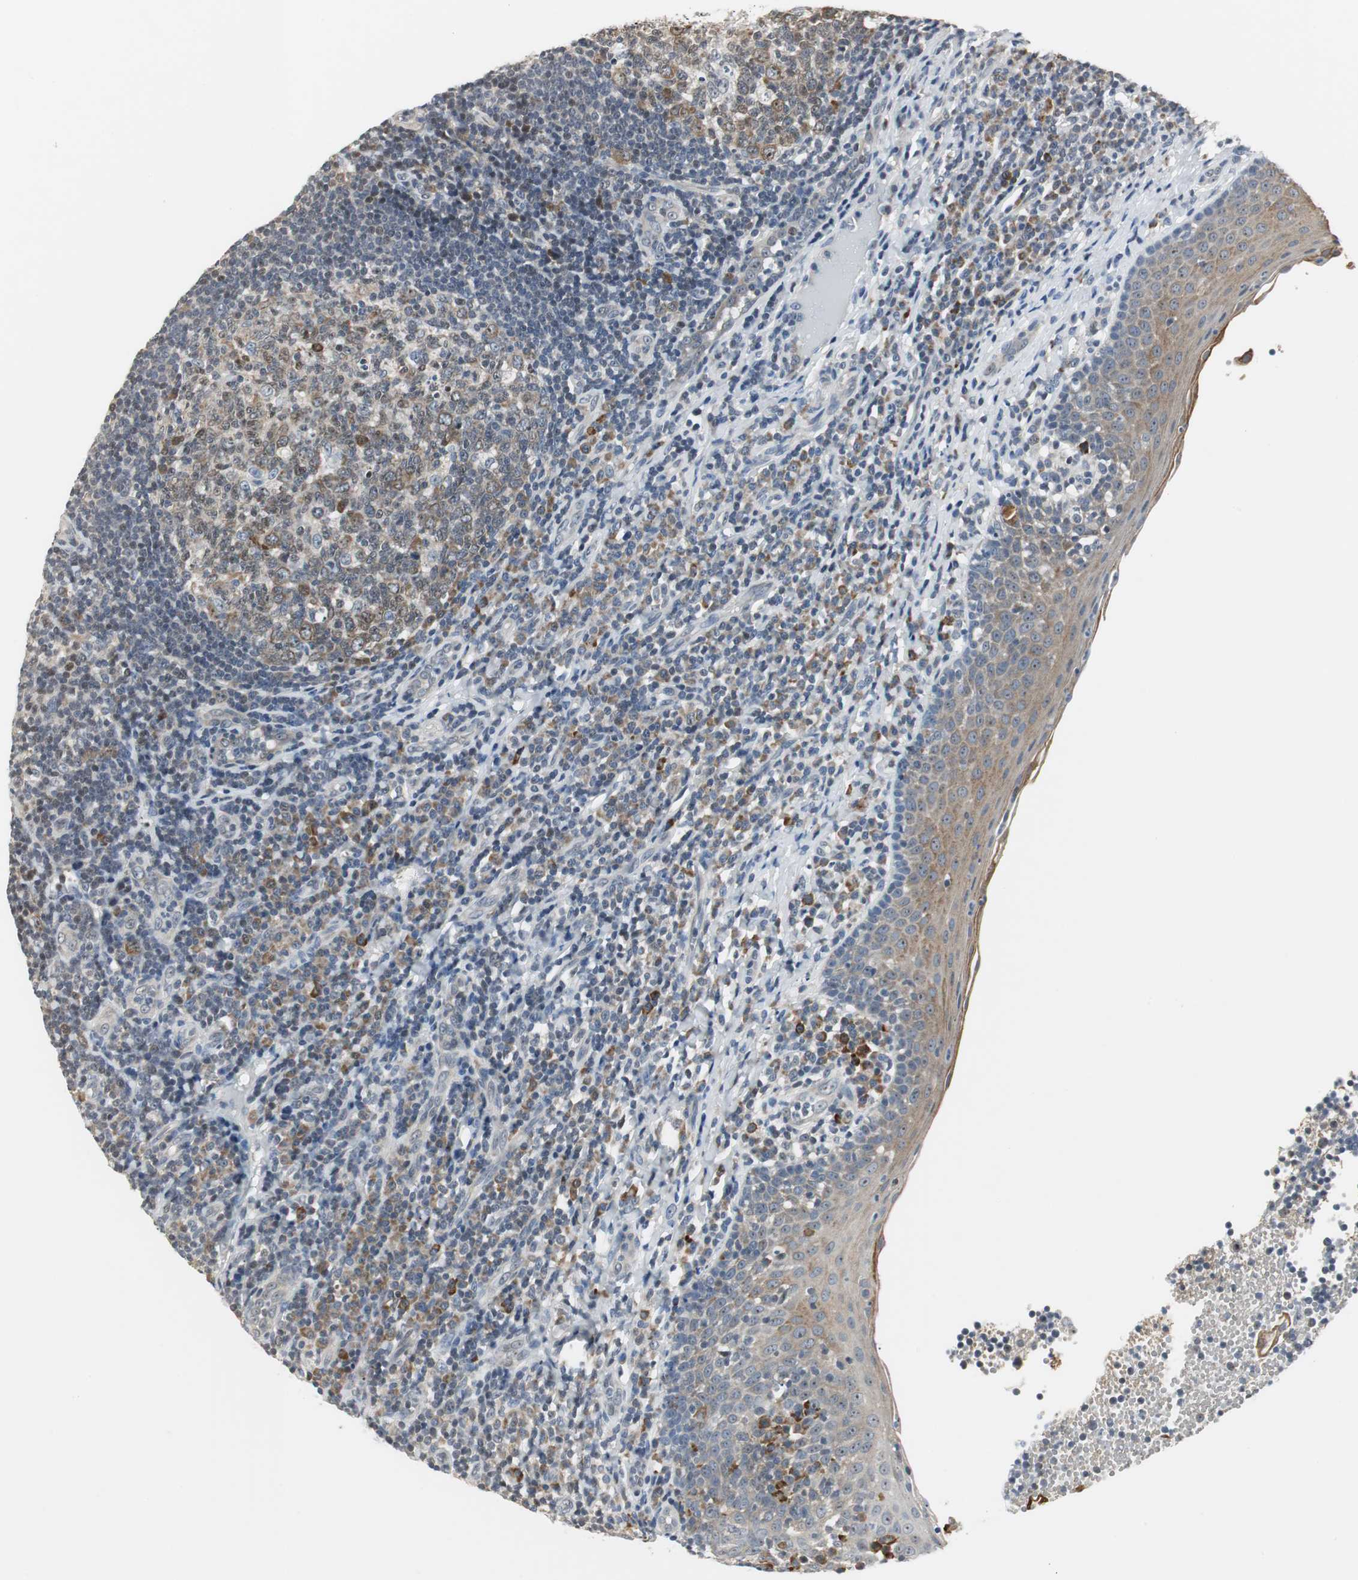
{"staining": {"intensity": "moderate", "quantity": ">75%", "location": "cytoplasmic/membranous"}, "tissue": "tonsil", "cell_type": "Germinal center cells", "image_type": "normal", "snomed": [{"axis": "morphology", "description": "Normal tissue, NOS"}, {"axis": "topography", "description": "Tonsil"}], "caption": "IHC histopathology image of normal human tonsil stained for a protein (brown), which demonstrates medium levels of moderate cytoplasmic/membranous expression in about >75% of germinal center cells.", "gene": "CCT5", "patient": {"sex": "female", "age": 40}}